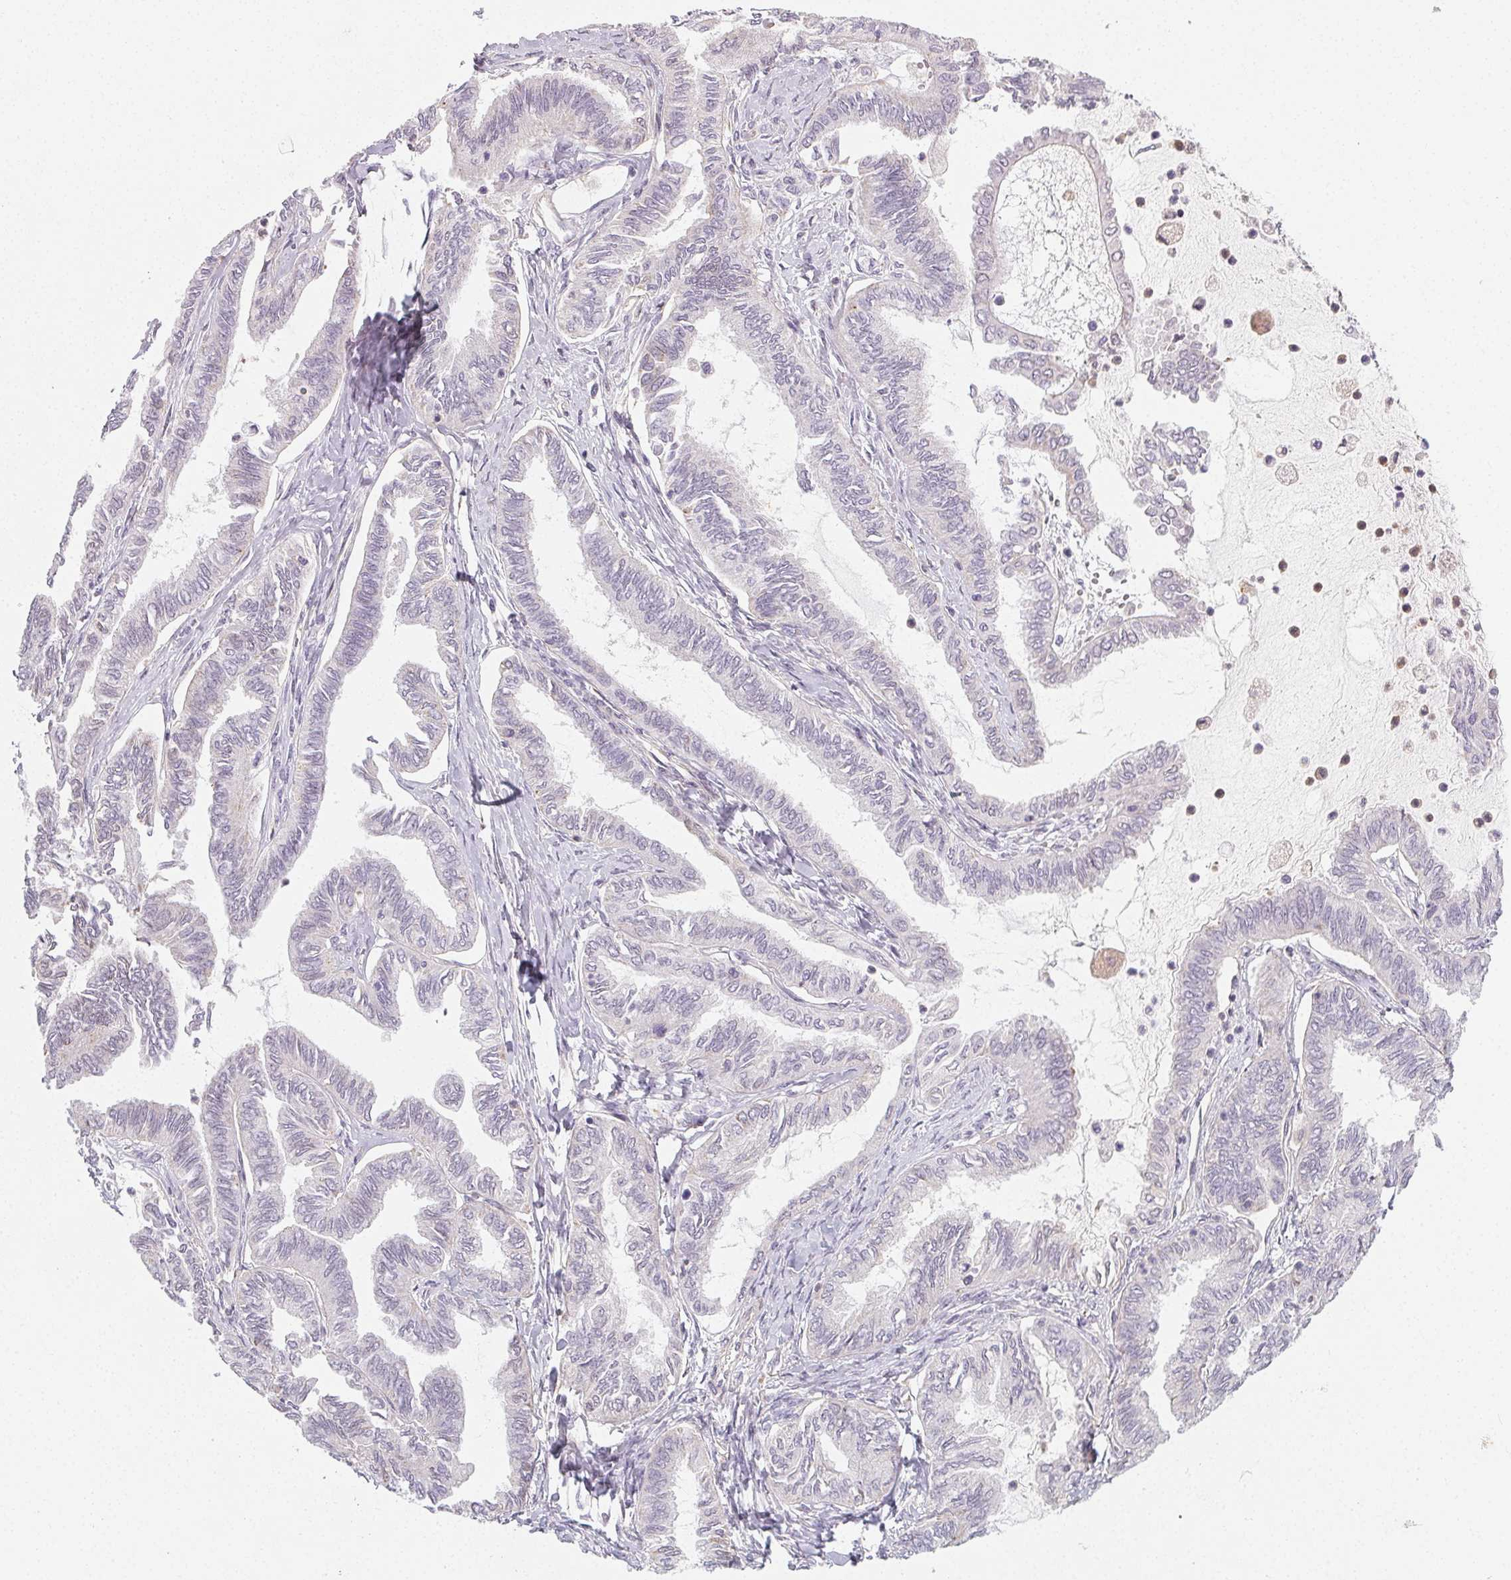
{"staining": {"intensity": "negative", "quantity": "none", "location": "none"}, "tissue": "ovarian cancer", "cell_type": "Tumor cells", "image_type": "cancer", "snomed": [{"axis": "morphology", "description": "Carcinoma, endometroid"}, {"axis": "topography", "description": "Ovary"}], "caption": "Human ovarian endometroid carcinoma stained for a protein using IHC demonstrates no expression in tumor cells.", "gene": "LRRC23", "patient": {"sex": "female", "age": 70}}